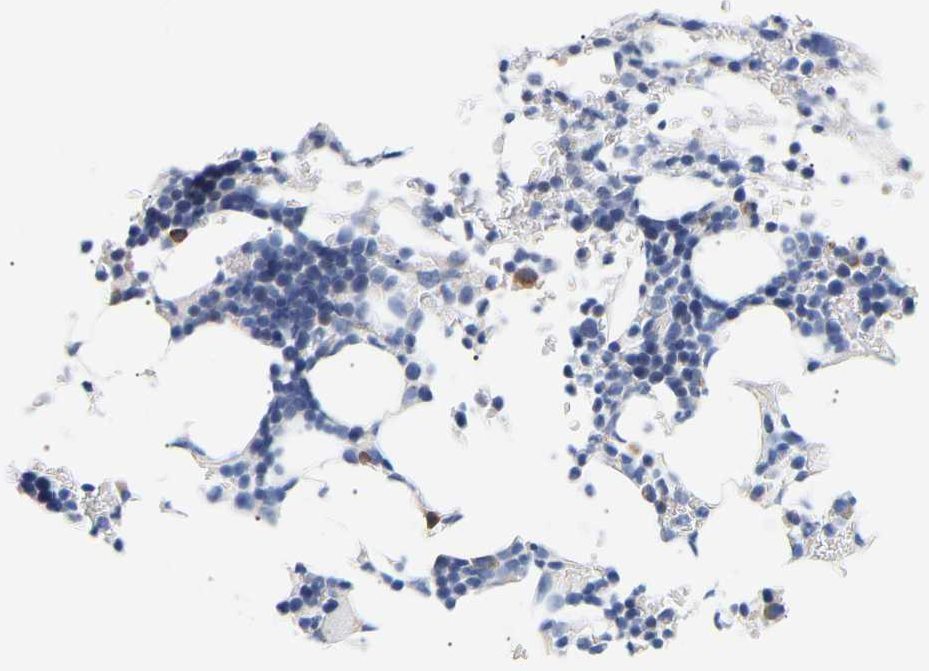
{"staining": {"intensity": "moderate", "quantity": "<25%", "location": "cytoplasmic/membranous"}, "tissue": "bone marrow", "cell_type": "Hematopoietic cells", "image_type": "normal", "snomed": [{"axis": "morphology", "description": "Normal tissue, NOS"}, {"axis": "topography", "description": "Bone marrow"}], "caption": "Hematopoietic cells exhibit moderate cytoplasmic/membranous expression in approximately <25% of cells in benign bone marrow. Nuclei are stained in blue.", "gene": "SPINK2", "patient": {"sex": "female", "age": 81}}